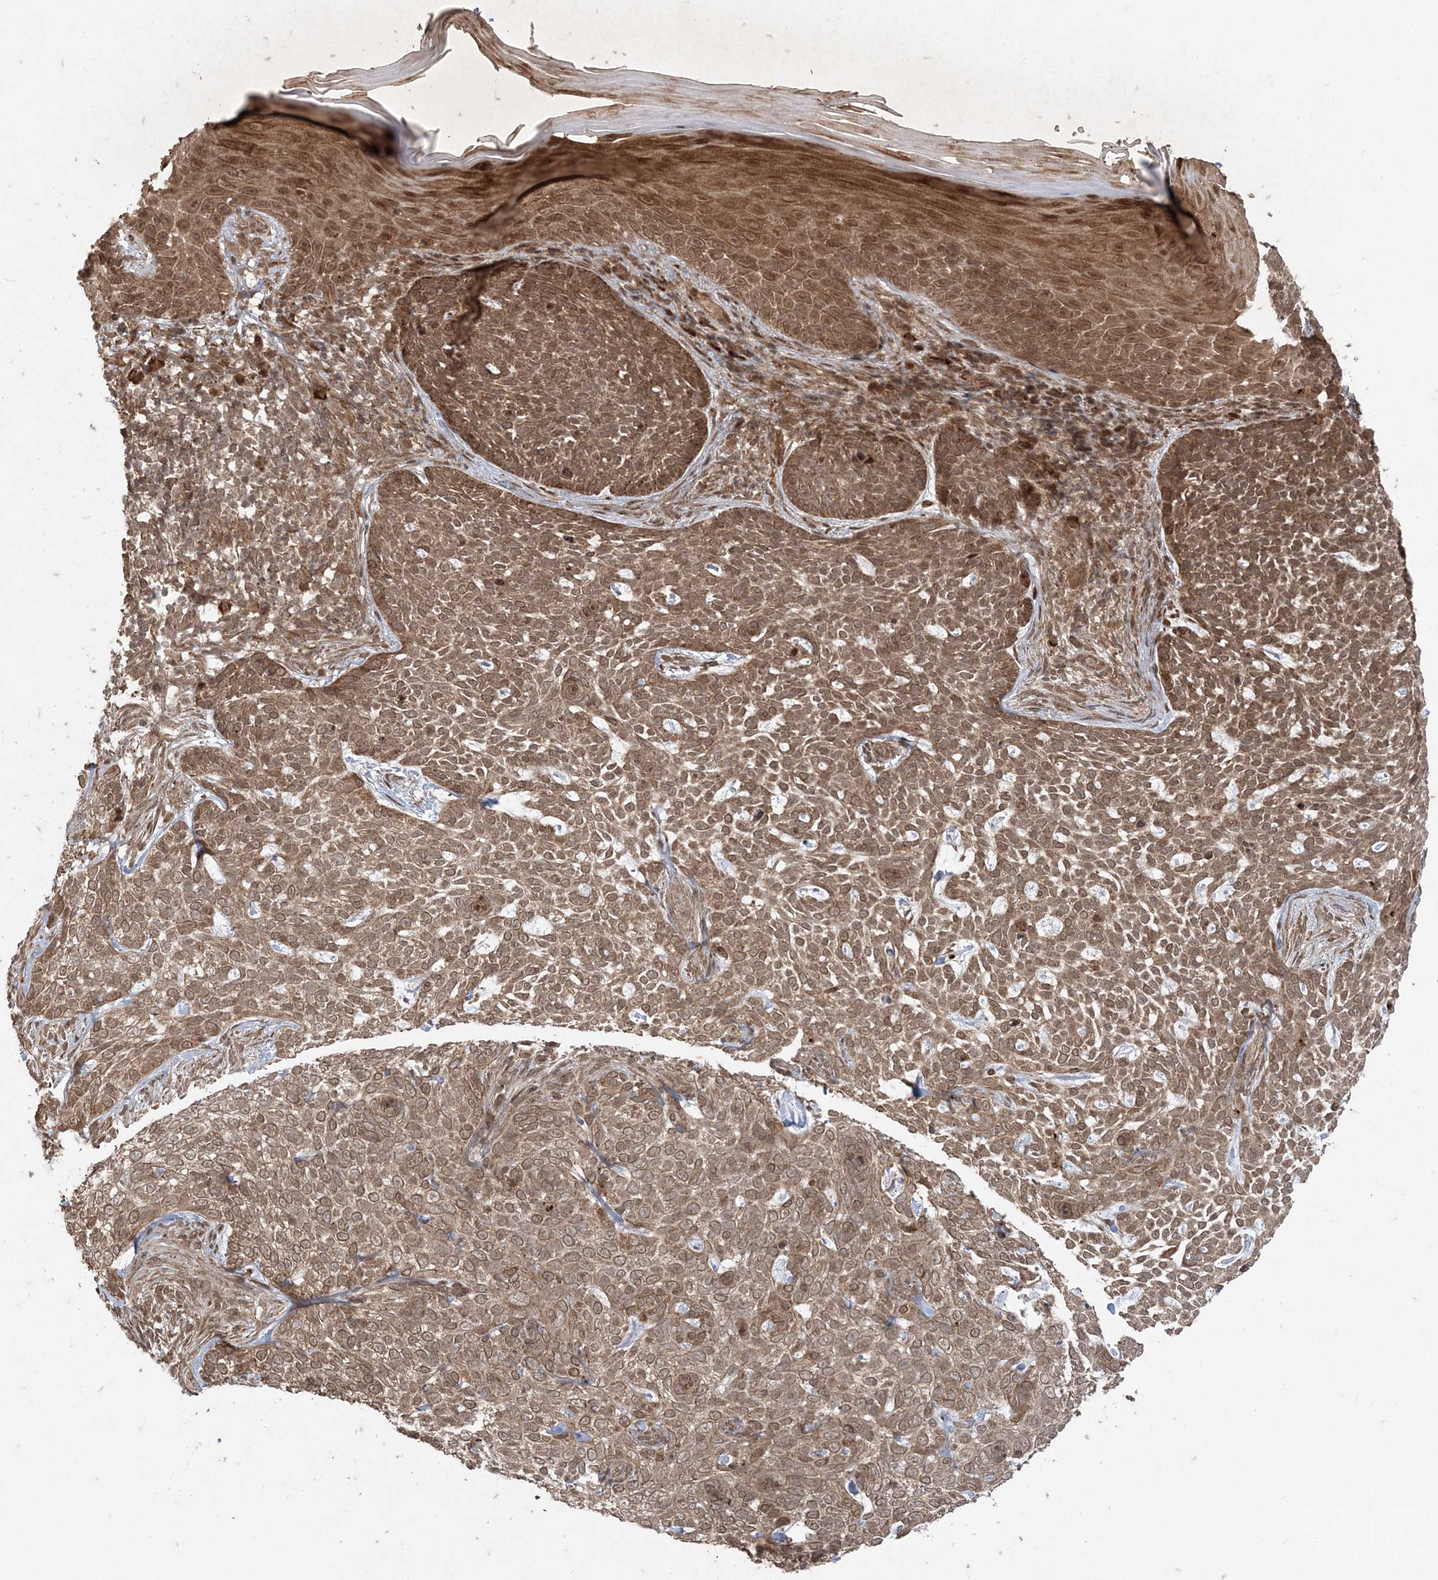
{"staining": {"intensity": "moderate", "quantity": ">75%", "location": "cytoplasmic/membranous,nuclear"}, "tissue": "skin cancer", "cell_type": "Tumor cells", "image_type": "cancer", "snomed": [{"axis": "morphology", "description": "Basal cell carcinoma"}, {"axis": "topography", "description": "Skin"}], "caption": "A brown stain labels moderate cytoplasmic/membranous and nuclear expression of a protein in human skin cancer (basal cell carcinoma) tumor cells.", "gene": "RRAS", "patient": {"sex": "female", "age": 64}}